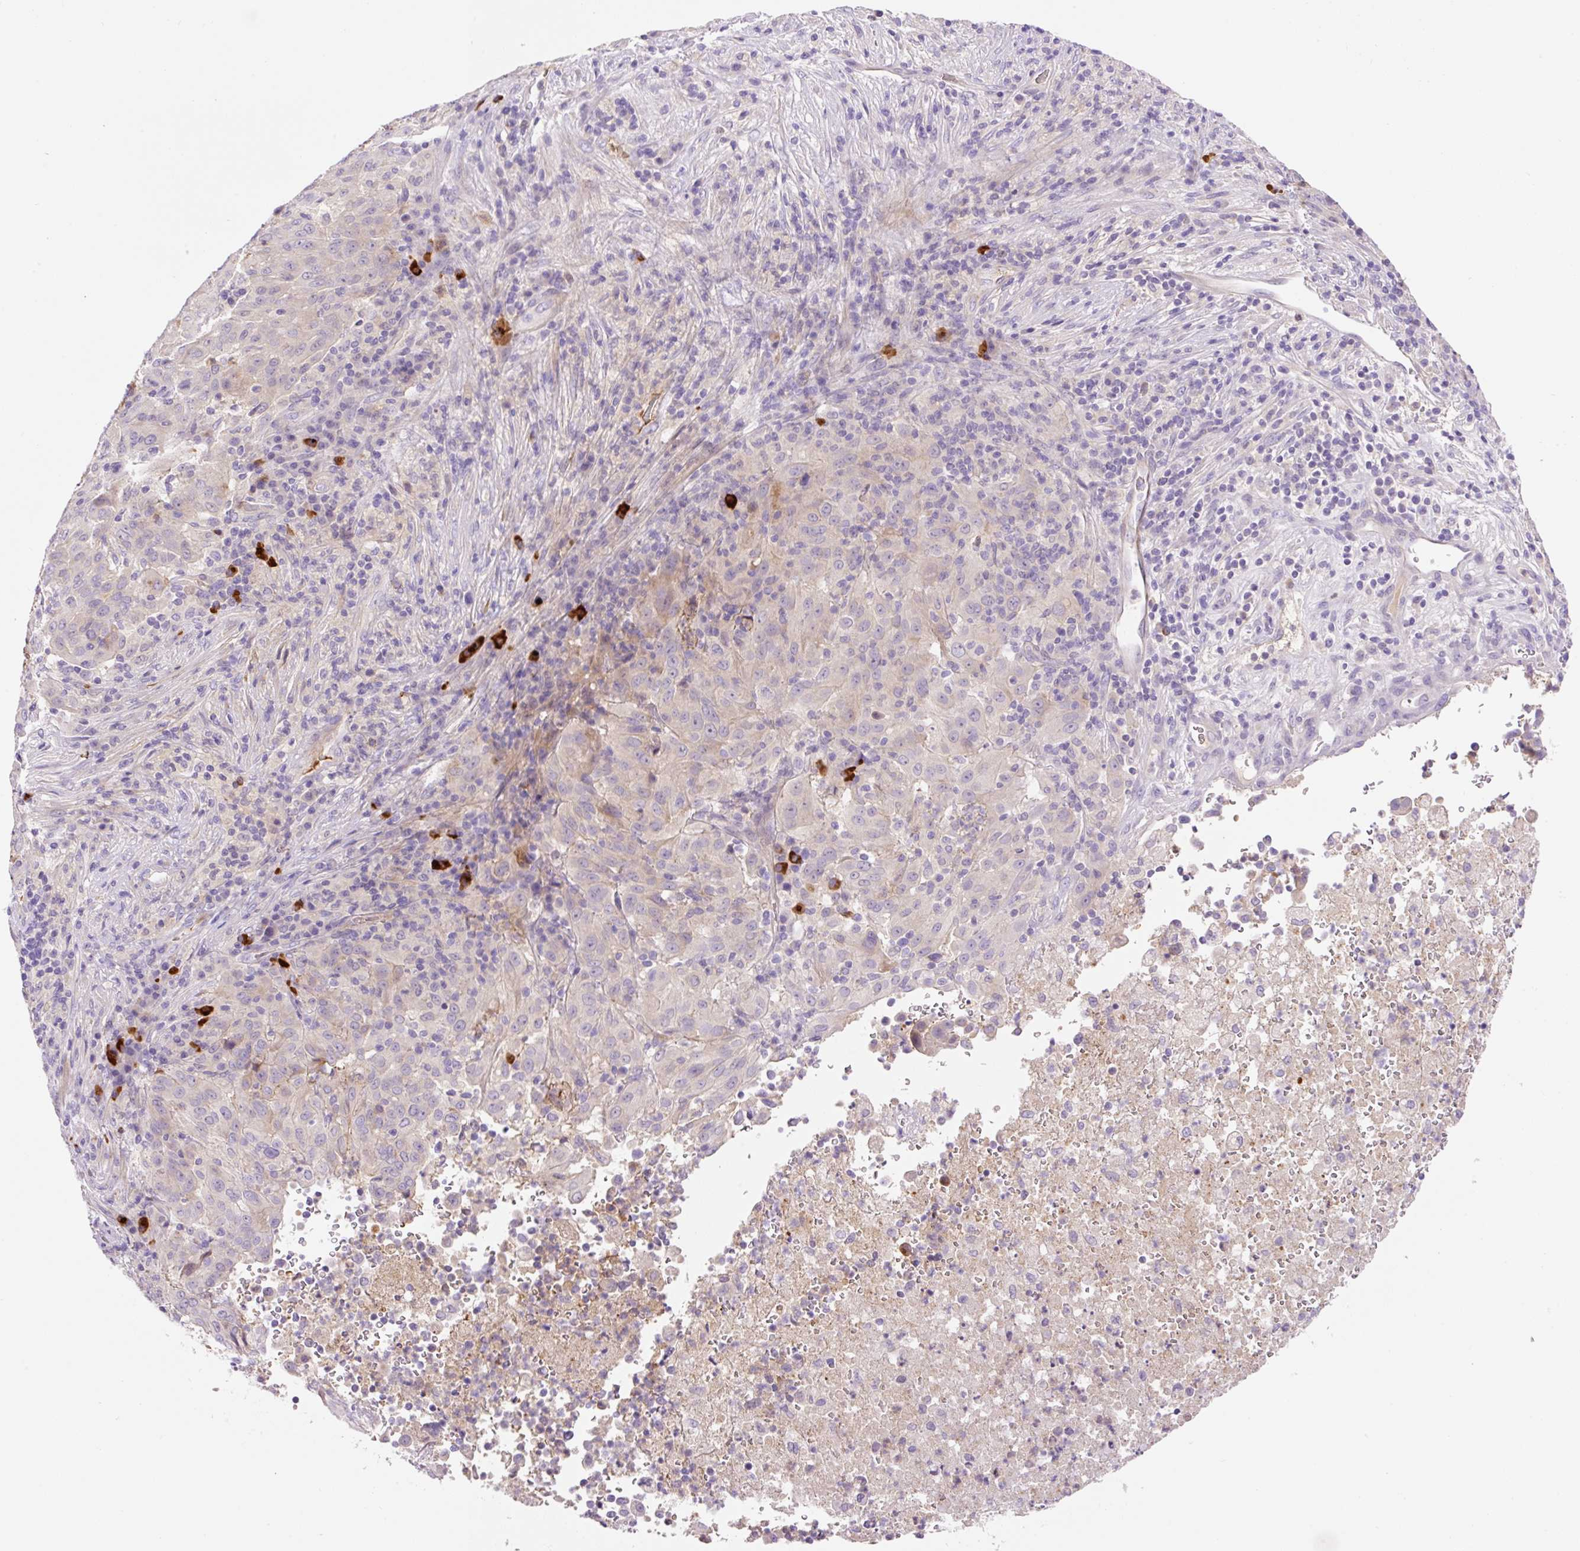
{"staining": {"intensity": "negative", "quantity": "none", "location": "none"}, "tissue": "pancreatic cancer", "cell_type": "Tumor cells", "image_type": "cancer", "snomed": [{"axis": "morphology", "description": "Adenocarcinoma, NOS"}, {"axis": "topography", "description": "Pancreas"}], "caption": "The micrograph reveals no significant positivity in tumor cells of pancreatic cancer.", "gene": "LHFPL5", "patient": {"sex": "male", "age": 63}}